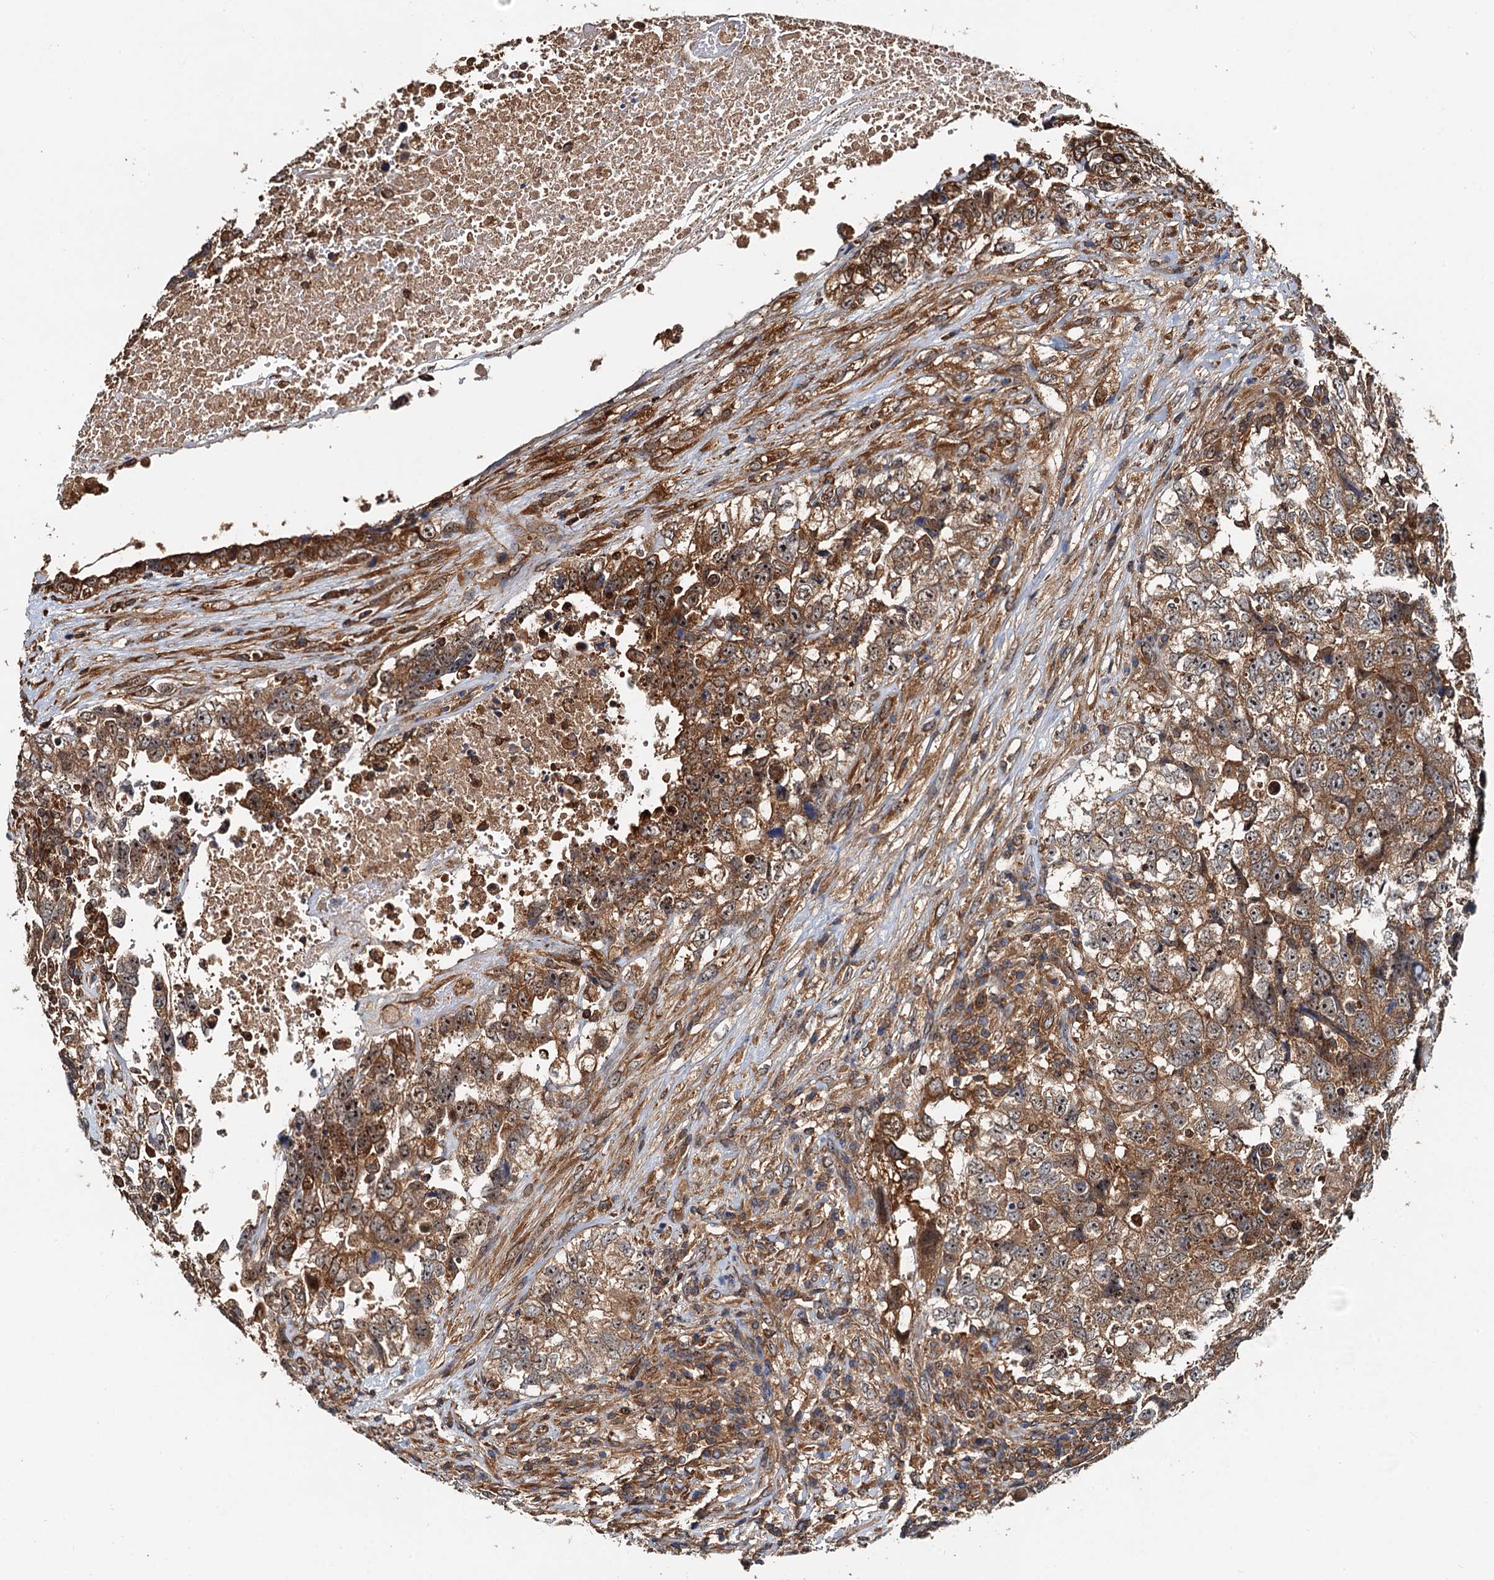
{"staining": {"intensity": "moderate", "quantity": ">75%", "location": "cytoplasmic/membranous,nuclear"}, "tissue": "testis cancer", "cell_type": "Tumor cells", "image_type": "cancer", "snomed": [{"axis": "morphology", "description": "Carcinoma, Embryonal, NOS"}, {"axis": "topography", "description": "Testis"}], "caption": "Testis embryonal carcinoma stained for a protein demonstrates moderate cytoplasmic/membranous and nuclear positivity in tumor cells.", "gene": "USP6NL", "patient": {"sex": "male", "age": 37}}